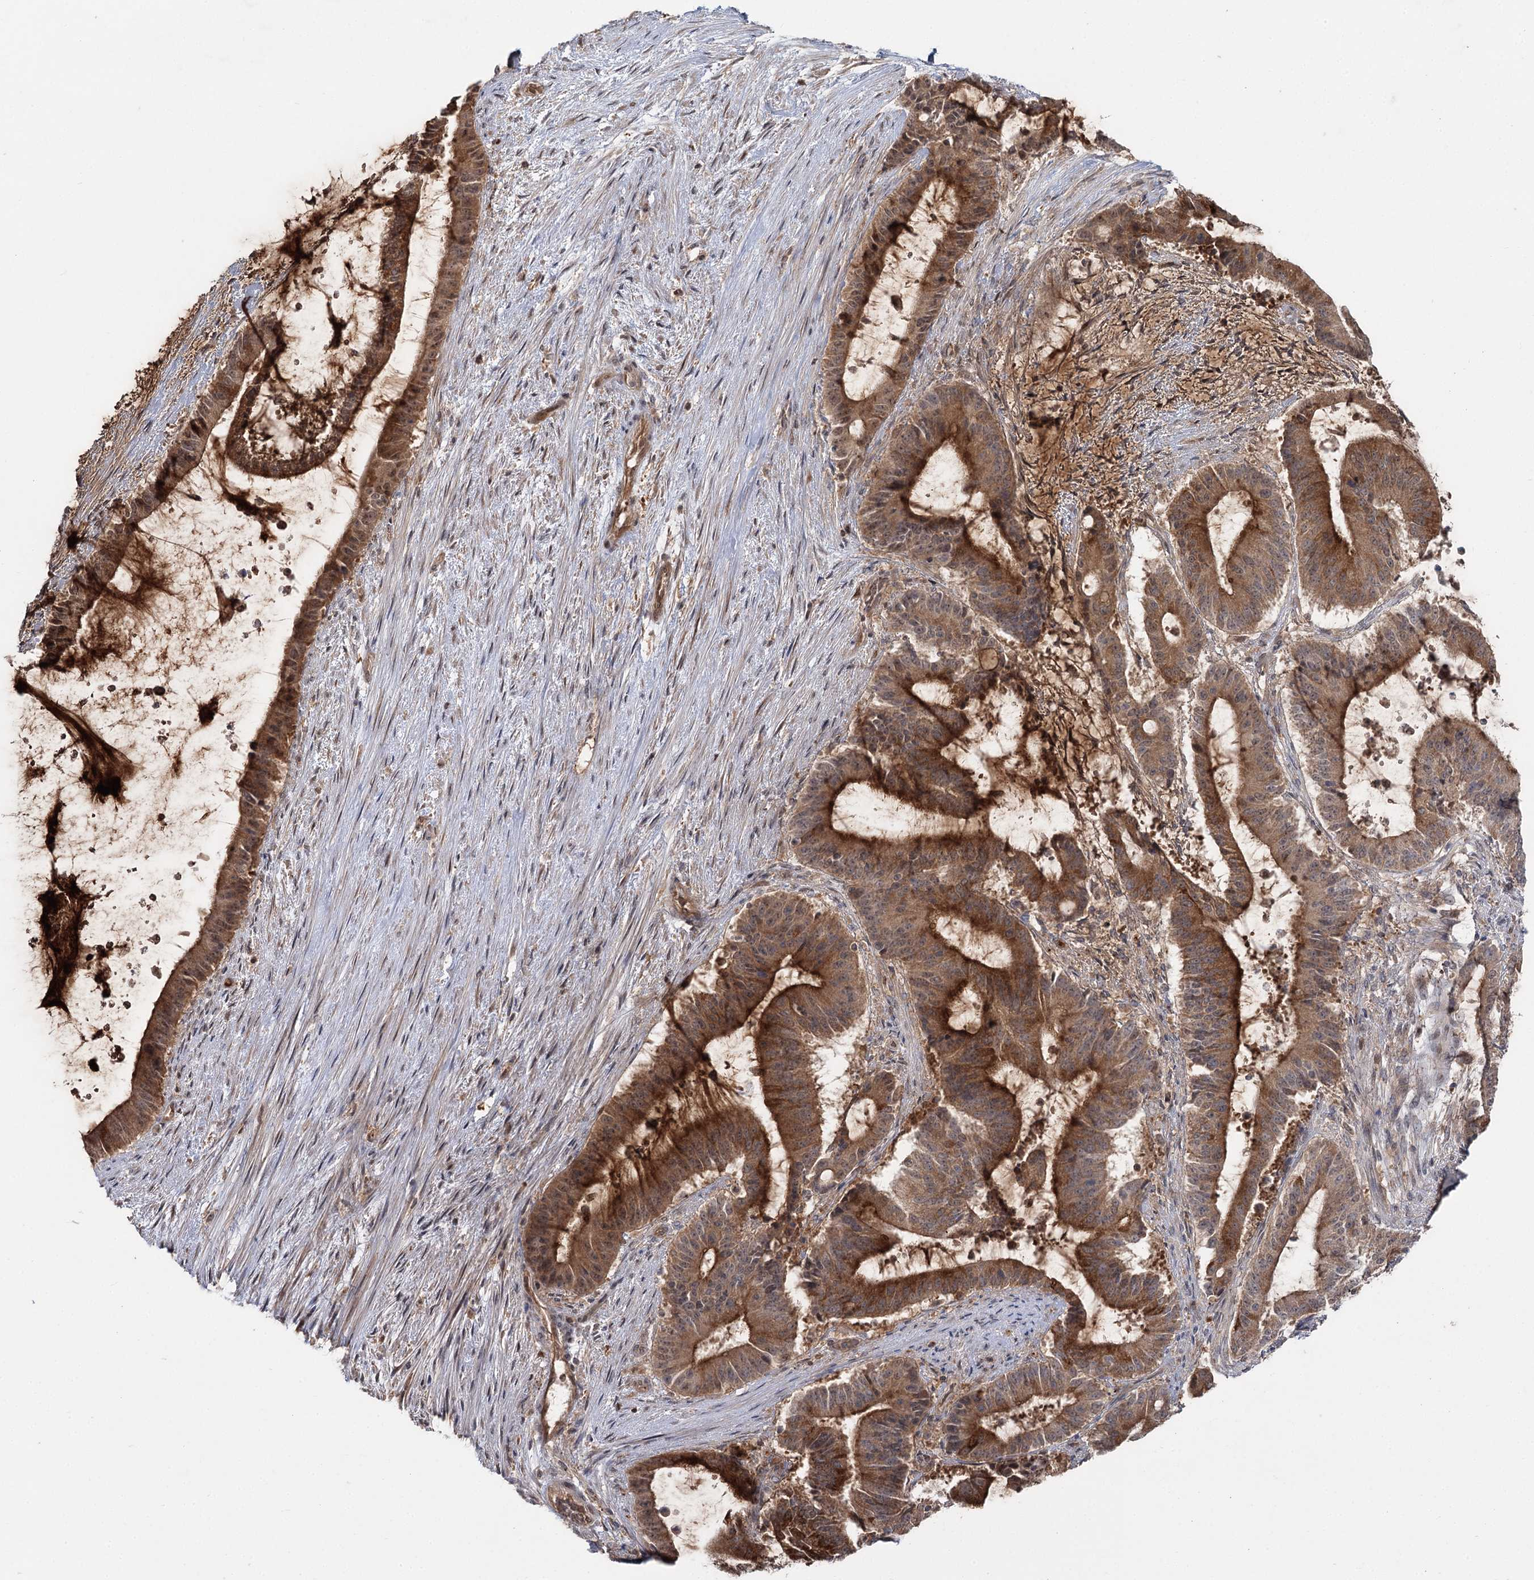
{"staining": {"intensity": "strong", "quantity": ">75%", "location": "cytoplasmic/membranous"}, "tissue": "liver cancer", "cell_type": "Tumor cells", "image_type": "cancer", "snomed": [{"axis": "morphology", "description": "Normal tissue, NOS"}, {"axis": "morphology", "description": "Cholangiocarcinoma"}, {"axis": "topography", "description": "Liver"}, {"axis": "topography", "description": "Peripheral nerve tissue"}], "caption": "Immunohistochemical staining of human liver cholangiocarcinoma displays high levels of strong cytoplasmic/membranous protein staining in approximately >75% of tumor cells.", "gene": "WDR44", "patient": {"sex": "female", "age": 73}}